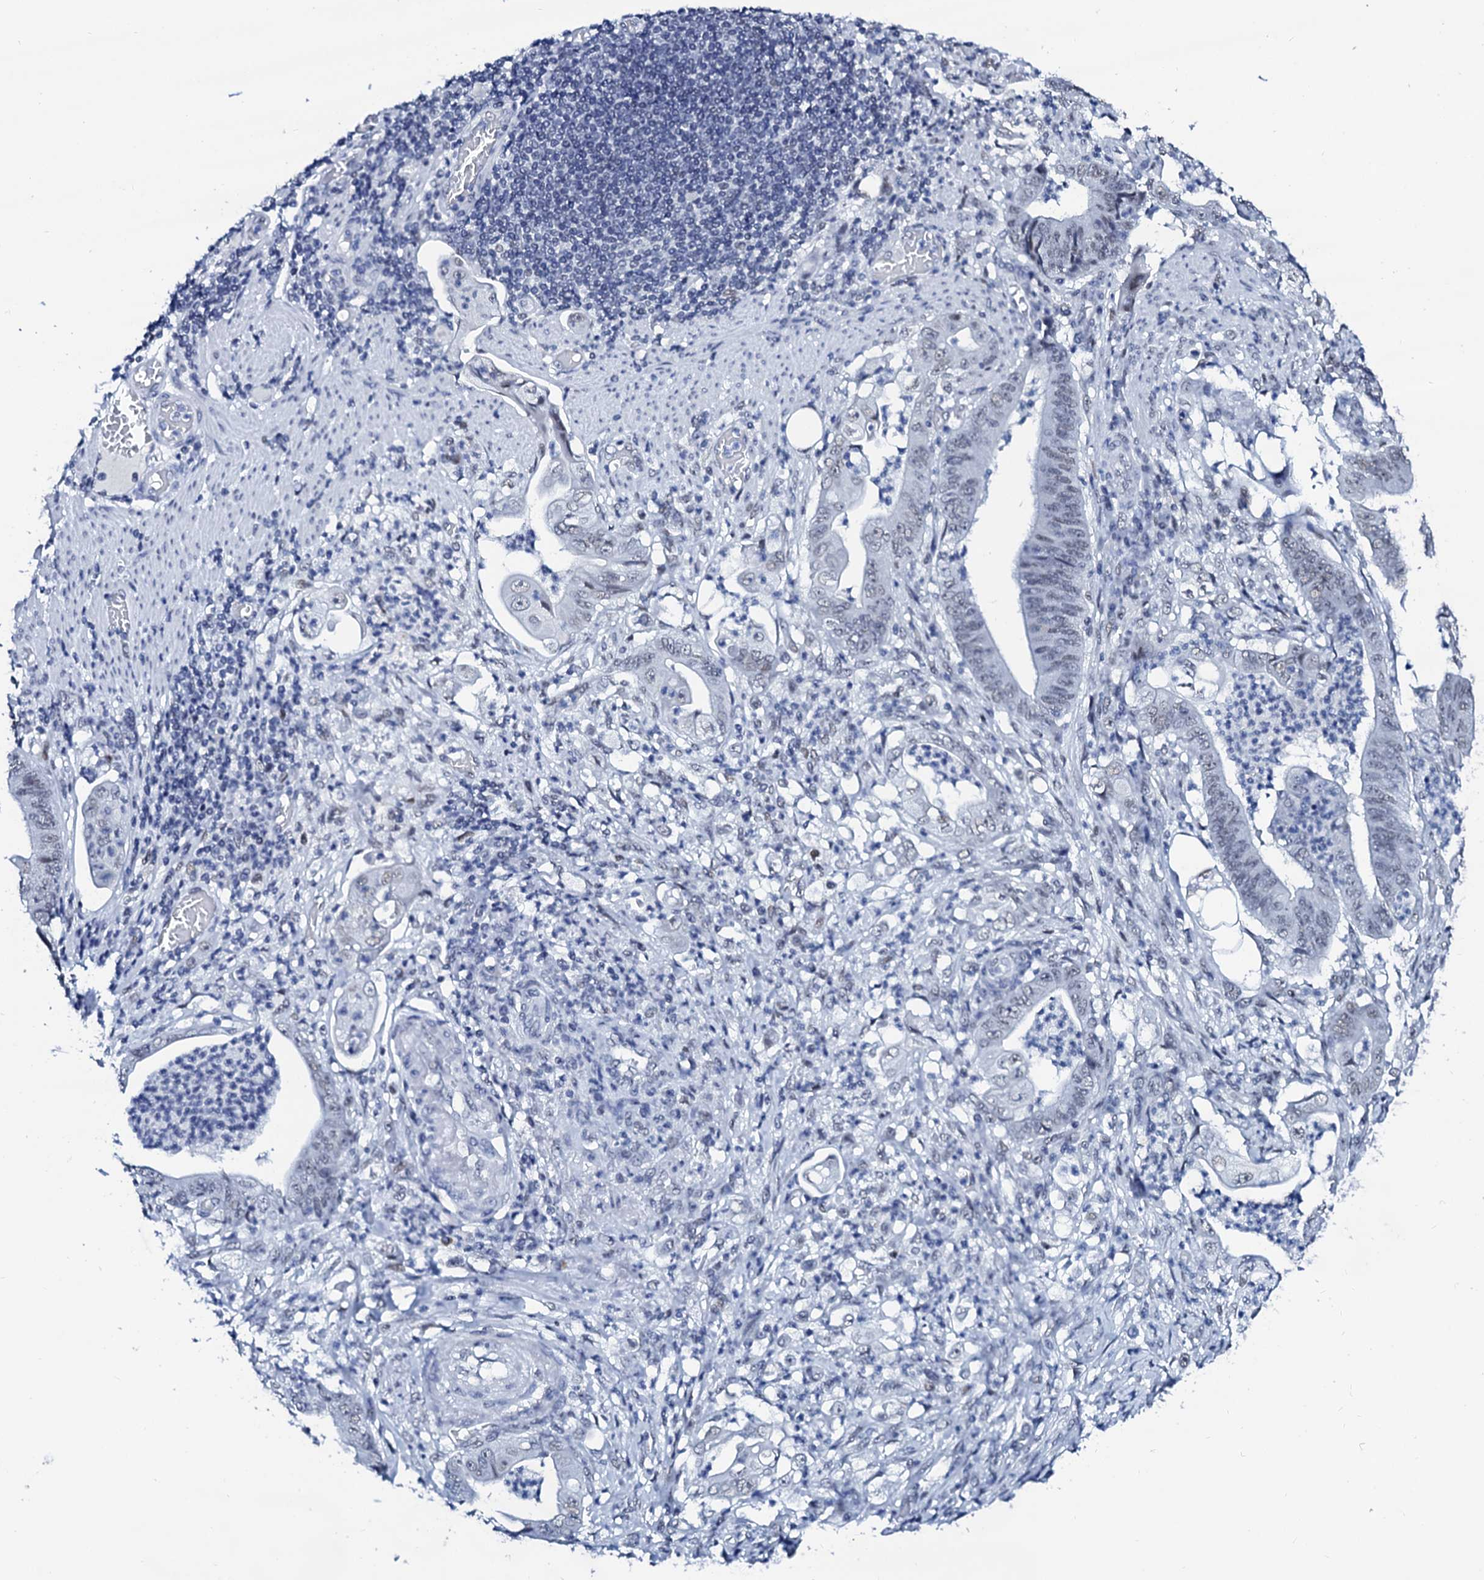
{"staining": {"intensity": "negative", "quantity": "none", "location": "none"}, "tissue": "stomach cancer", "cell_type": "Tumor cells", "image_type": "cancer", "snomed": [{"axis": "morphology", "description": "Adenocarcinoma, NOS"}, {"axis": "topography", "description": "Stomach"}], "caption": "Photomicrograph shows no protein staining in tumor cells of adenocarcinoma (stomach) tissue.", "gene": "SPATA19", "patient": {"sex": "female", "age": 73}}